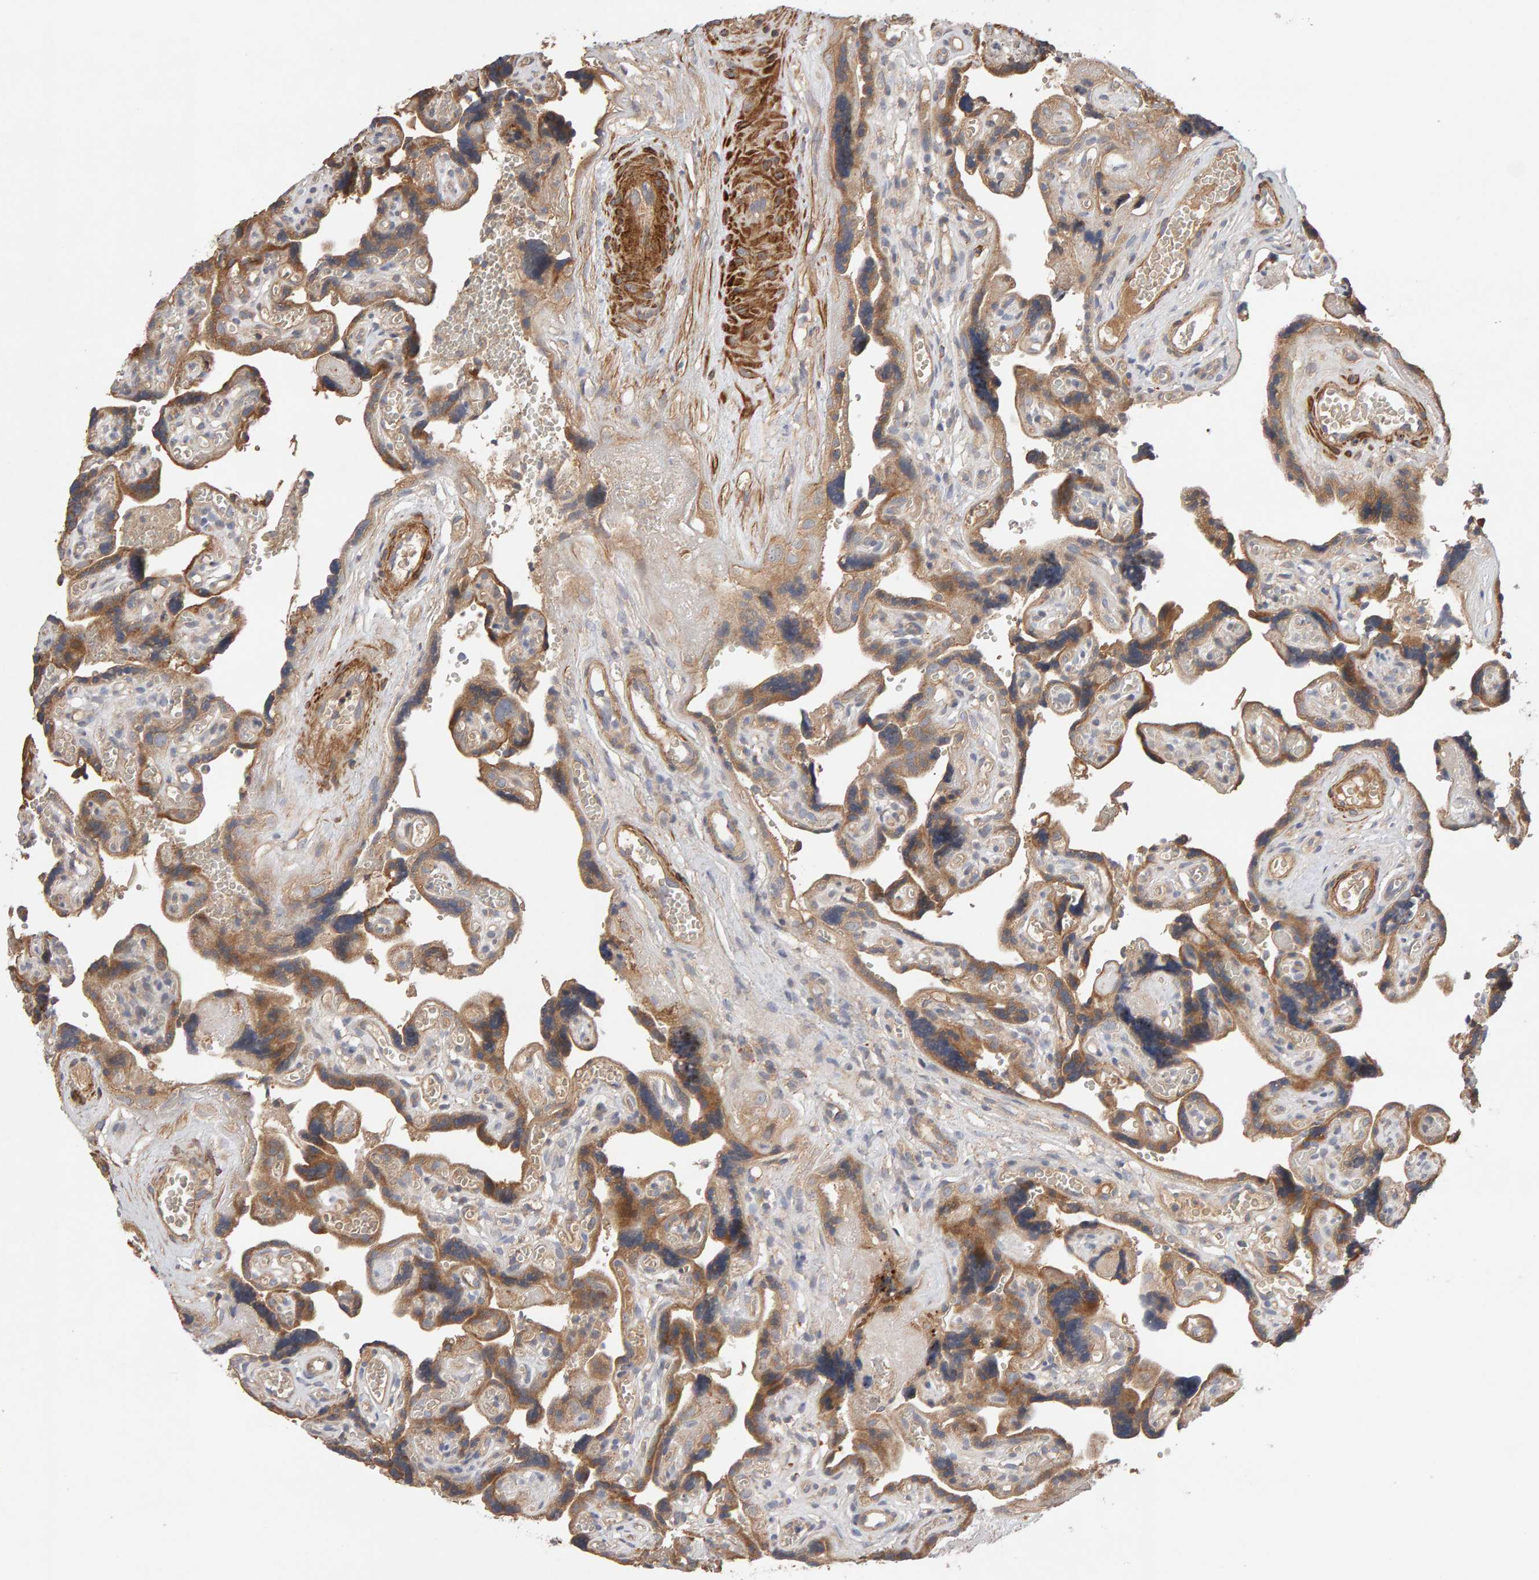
{"staining": {"intensity": "moderate", "quantity": ">75%", "location": "cytoplasmic/membranous"}, "tissue": "placenta", "cell_type": "Decidual cells", "image_type": "normal", "snomed": [{"axis": "morphology", "description": "Normal tissue, NOS"}, {"axis": "topography", "description": "Placenta"}], "caption": "A medium amount of moderate cytoplasmic/membranous expression is present in approximately >75% of decidual cells in normal placenta. (Brightfield microscopy of DAB IHC at high magnification).", "gene": "RNF19A", "patient": {"sex": "female", "age": 30}}